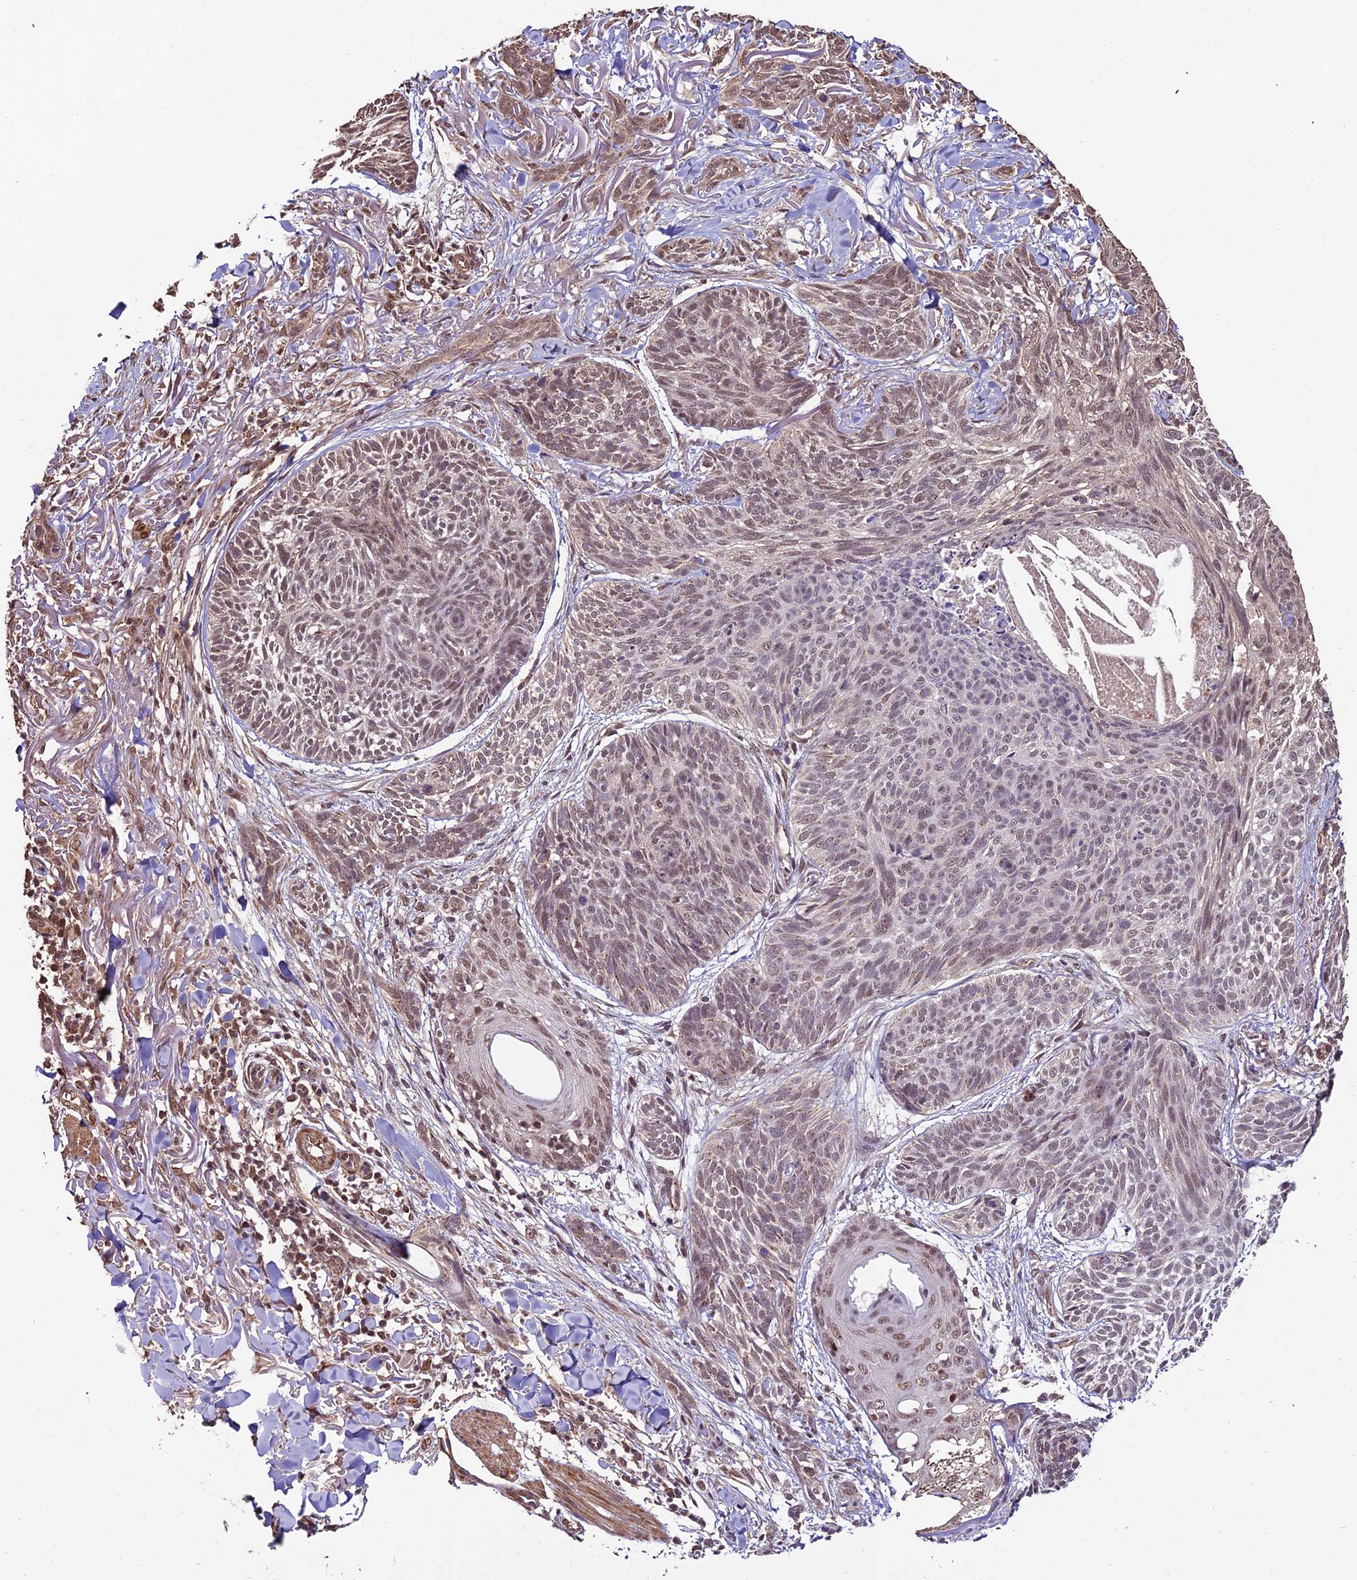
{"staining": {"intensity": "moderate", "quantity": ">75%", "location": "nuclear"}, "tissue": "skin cancer", "cell_type": "Tumor cells", "image_type": "cancer", "snomed": [{"axis": "morphology", "description": "Normal tissue, NOS"}, {"axis": "morphology", "description": "Basal cell carcinoma"}, {"axis": "topography", "description": "Skin"}], "caption": "This photomicrograph demonstrates skin cancer stained with IHC to label a protein in brown. The nuclear of tumor cells show moderate positivity for the protein. Nuclei are counter-stained blue.", "gene": "CABIN1", "patient": {"sex": "male", "age": 66}}